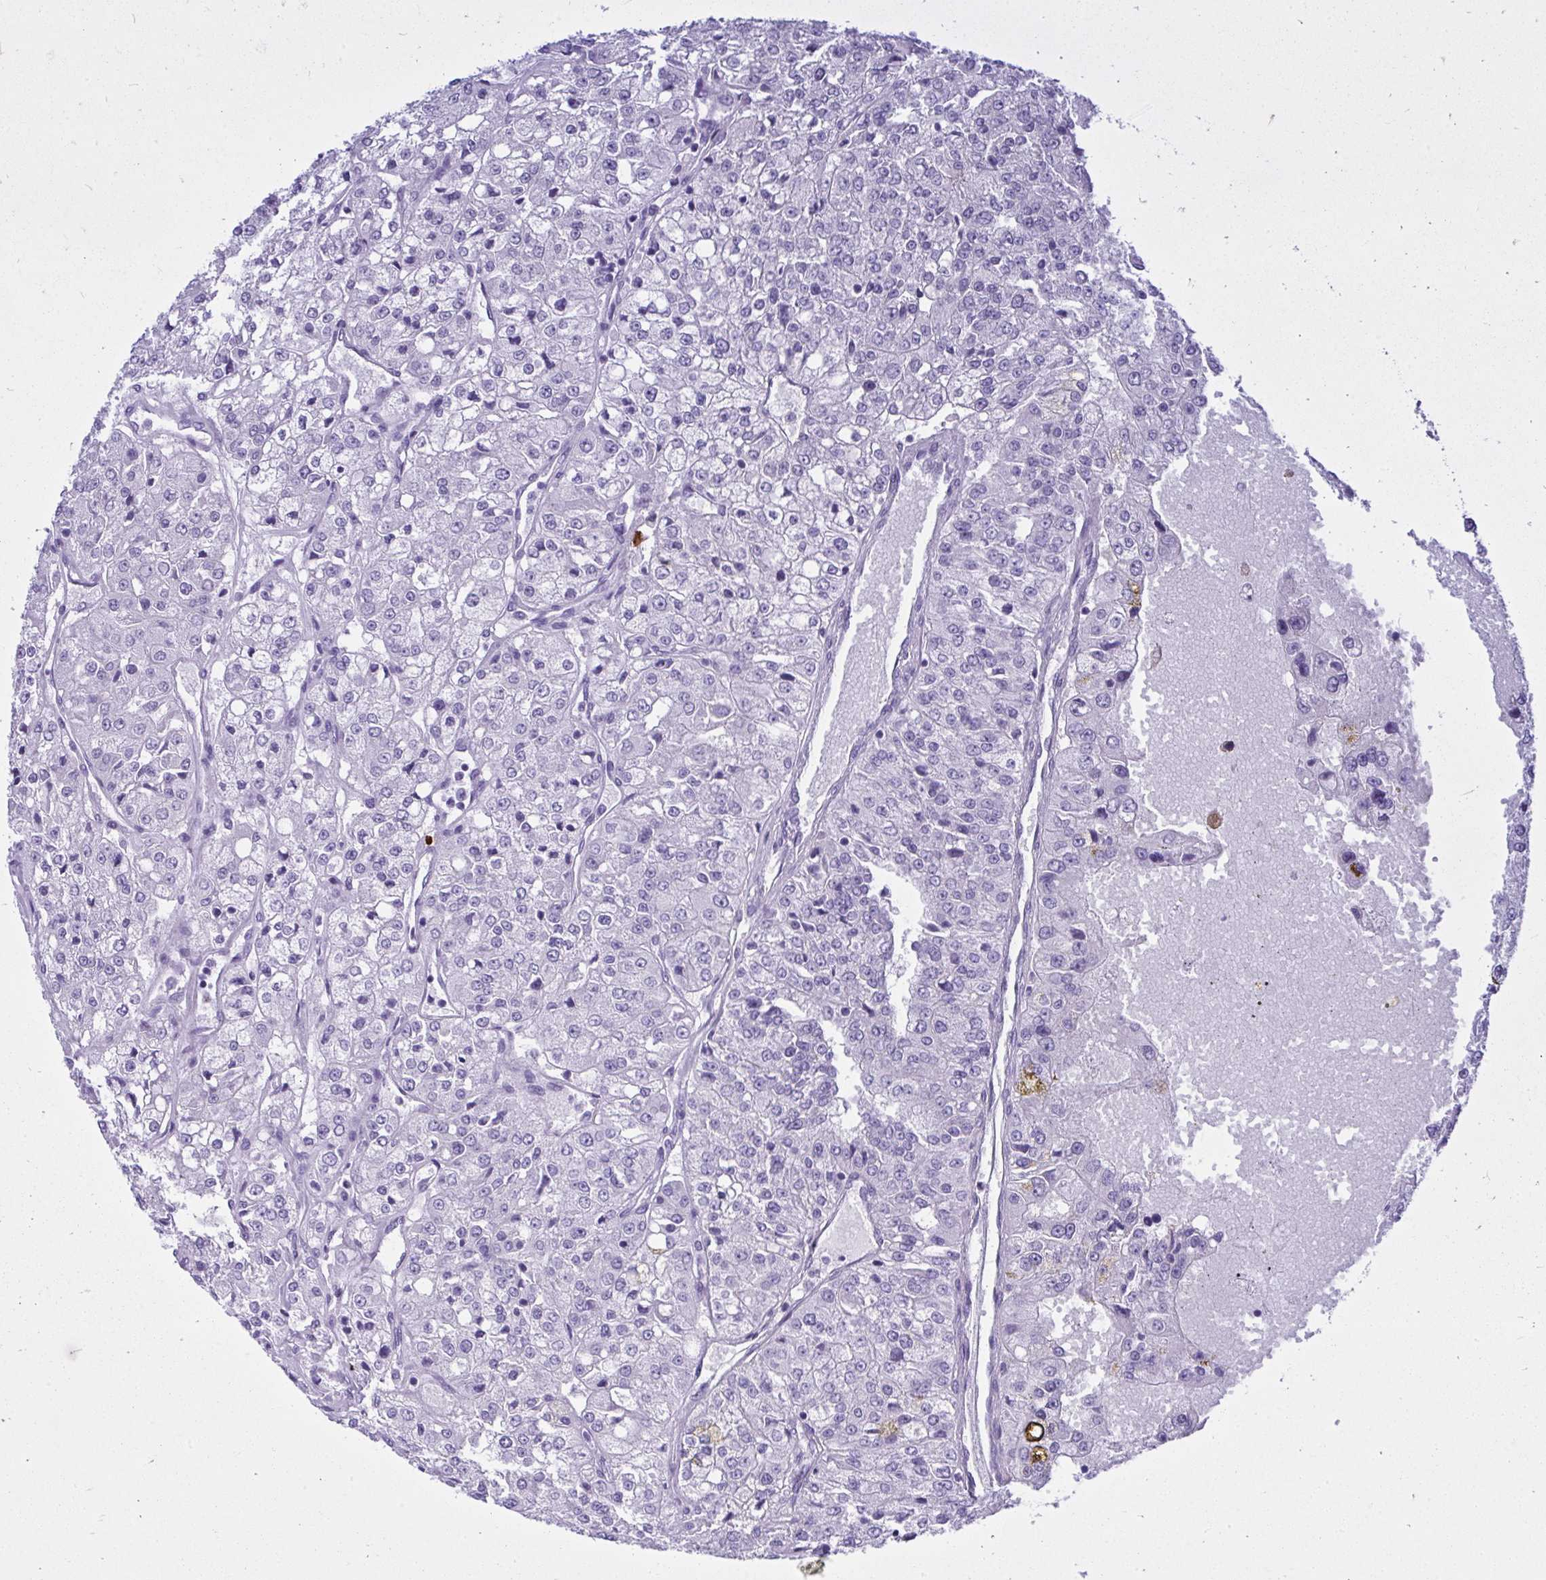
{"staining": {"intensity": "negative", "quantity": "none", "location": "none"}, "tissue": "renal cancer", "cell_type": "Tumor cells", "image_type": "cancer", "snomed": [{"axis": "morphology", "description": "Adenocarcinoma, NOS"}, {"axis": "topography", "description": "Kidney"}], "caption": "IHC histopathology image of neoplastic tissue: adenocarcinoma (renal) stained with DAB reveals no significant protein expression in tumor cells. (DAB IHC visualized using brightfield microscopy, high magnification).", "gene": "PSD", "patient": {"sex": "female", "age": 63}}